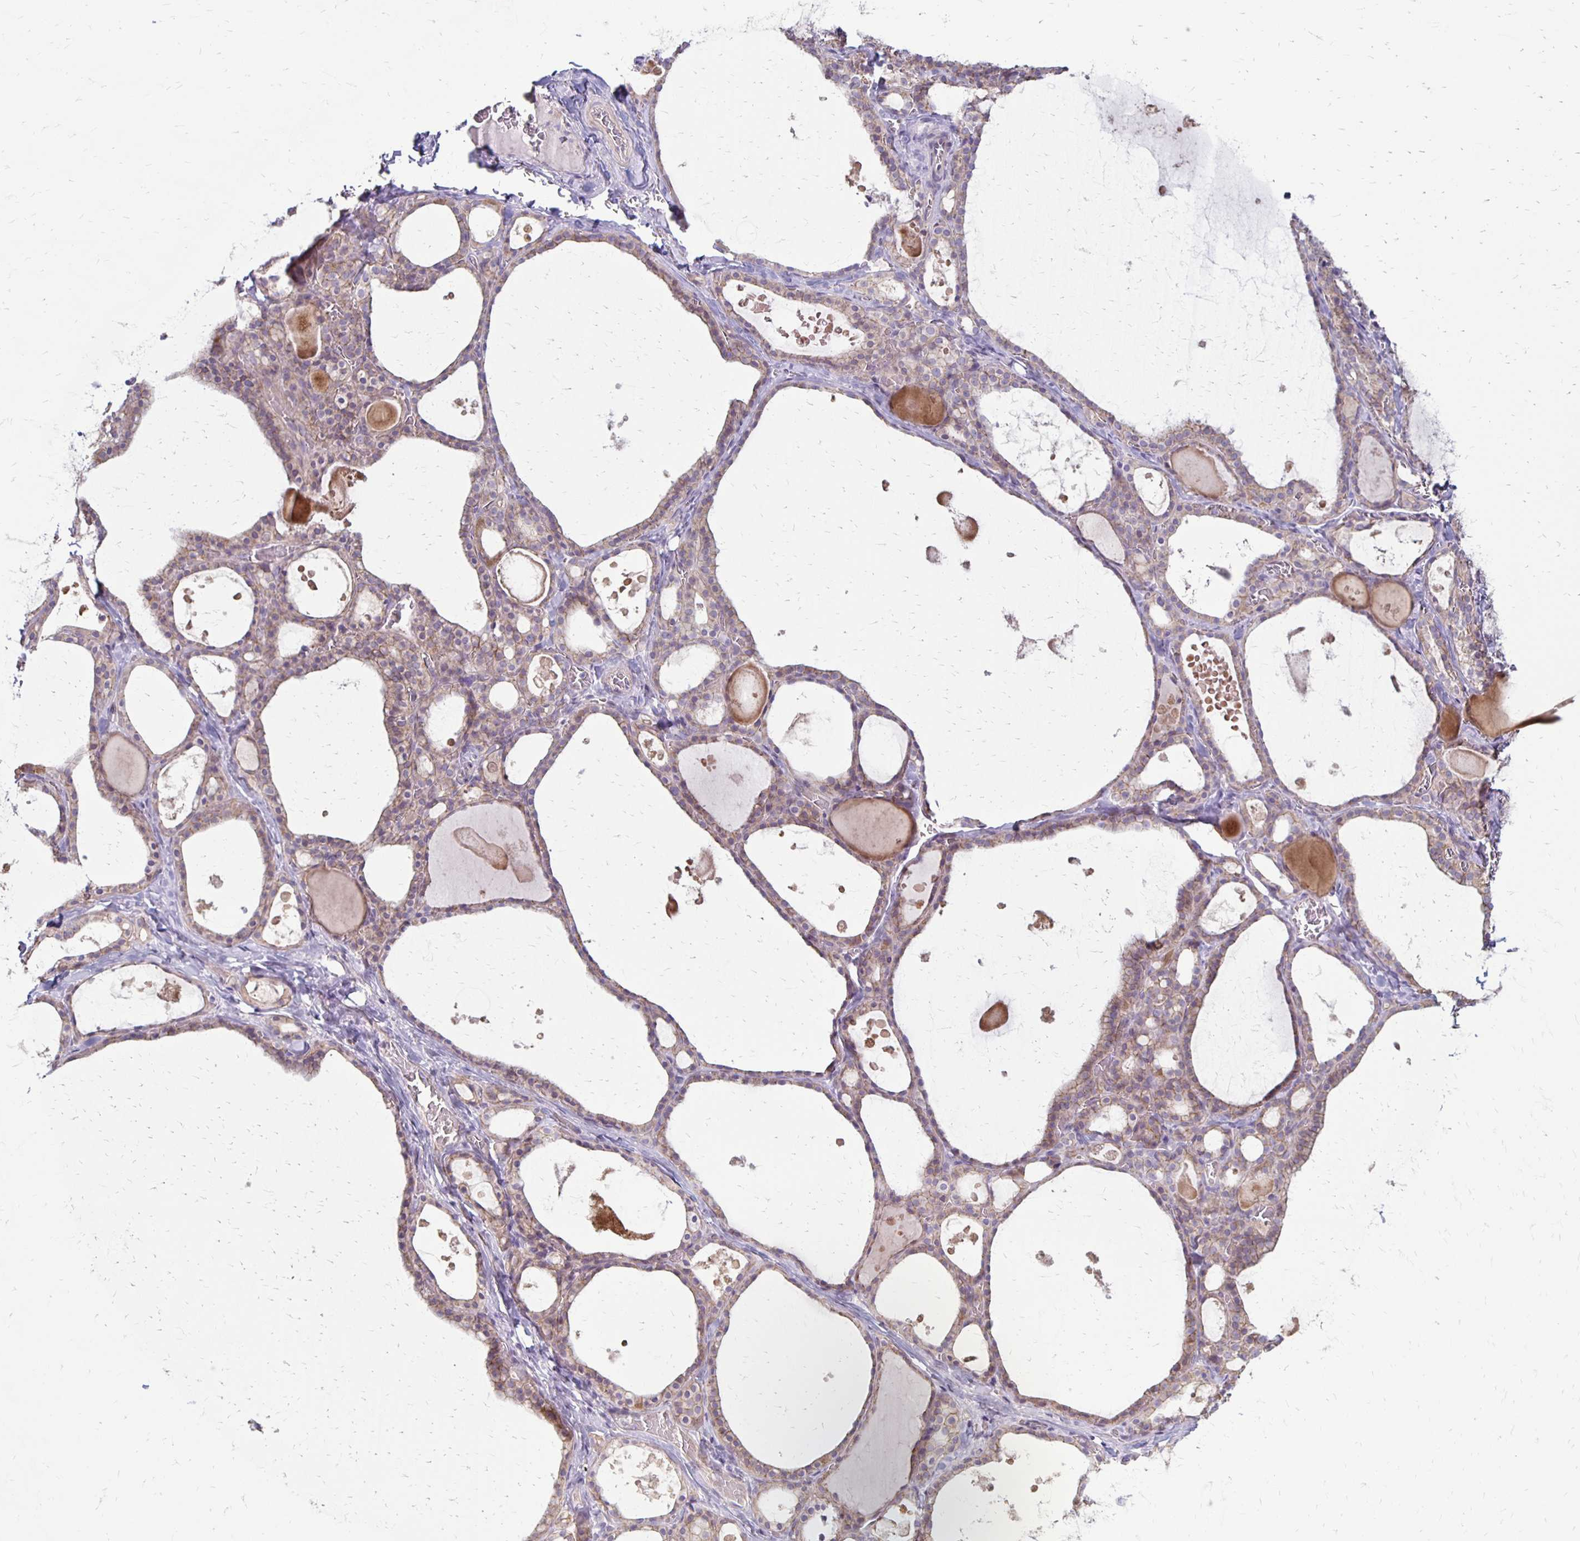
{"staining": {"intensity": "weak", "quantity": "25%-75%", "location": "cytoplasmic/membranous"}, "tissue": "thyroid gland", "cell_type": "Glandular cells", "image_type": "normal", "snomed": [{"axis": "morphology", "description": "Normal tissue, NOS"}, {"axis": "topography", "description": "Thyroid gland"}], "caption": "Brown immunohistochemical staining in normal thyroid gland exhibits weak cytoplasmic/membranous positivity in approximately 25%-75% of glandular cells. (Stains: DAB in brown, nuclei in blue, Microscopy: brightfield microscopy at high magnification).", "gene": "KATNBL1", "patient": {"sex": "male", "age": 56}}